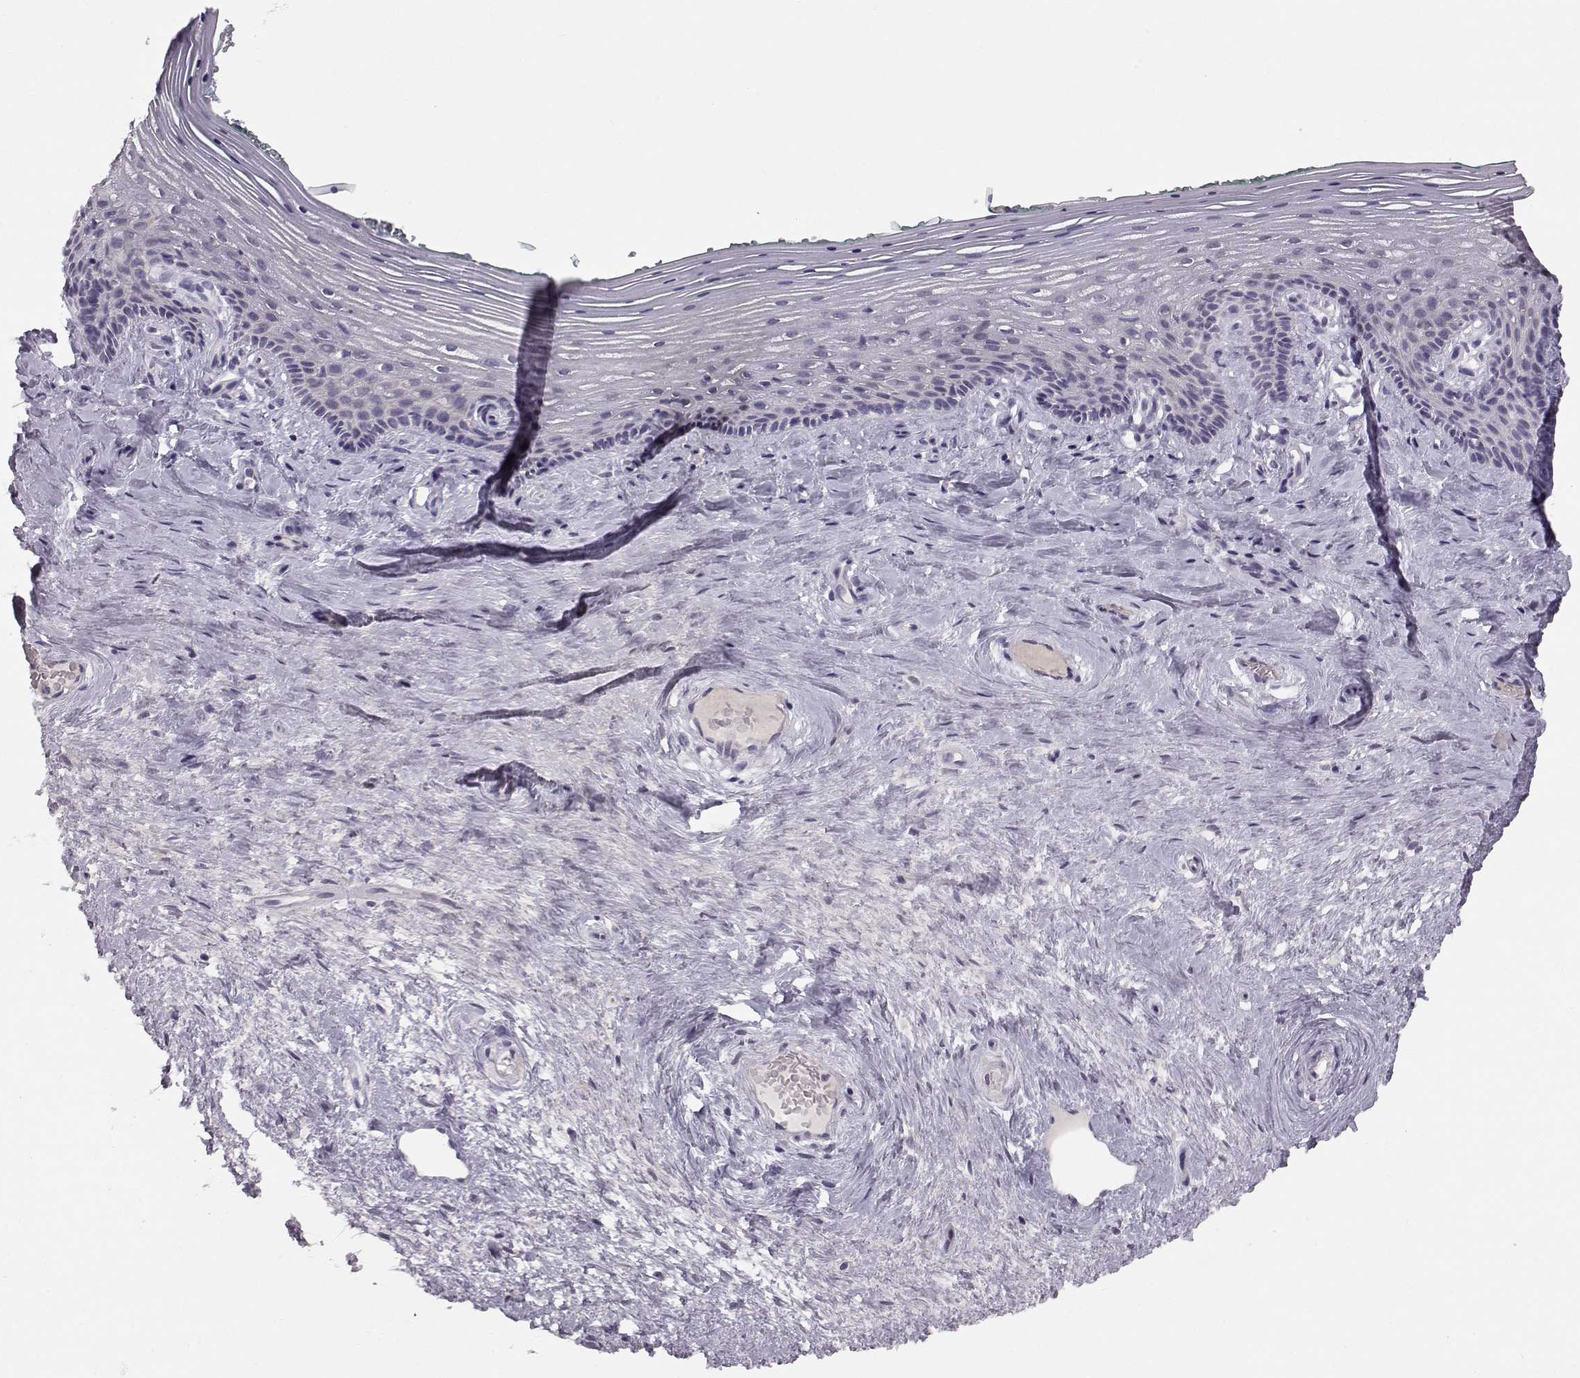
{"staining": {"intensity": "weak", "quantity": "25%-75%", "location": "cytoplasmic/membranous"}, "tissue": "vagina", "cell_type": "Squamous epithelial cells", "image_type": "normal", "snomed": [{"axis": "morphology", "description": "Normal tissue, NOS"}, {"axis": "topography", "description": "Vagina"}], "caption": "A low amount of weak cytoplasmic/membranous positivity is identified in about 25%-75% of squamous epithelial cells in benign vagina. (Stains: DAB (3,3'-diaminobenzidine) in brown, nuclei in blue, Microscopy: brightfield microscopy at high magnification).", "gene": "ACSL6", "patient": {"sex": "female", "age": 45}}